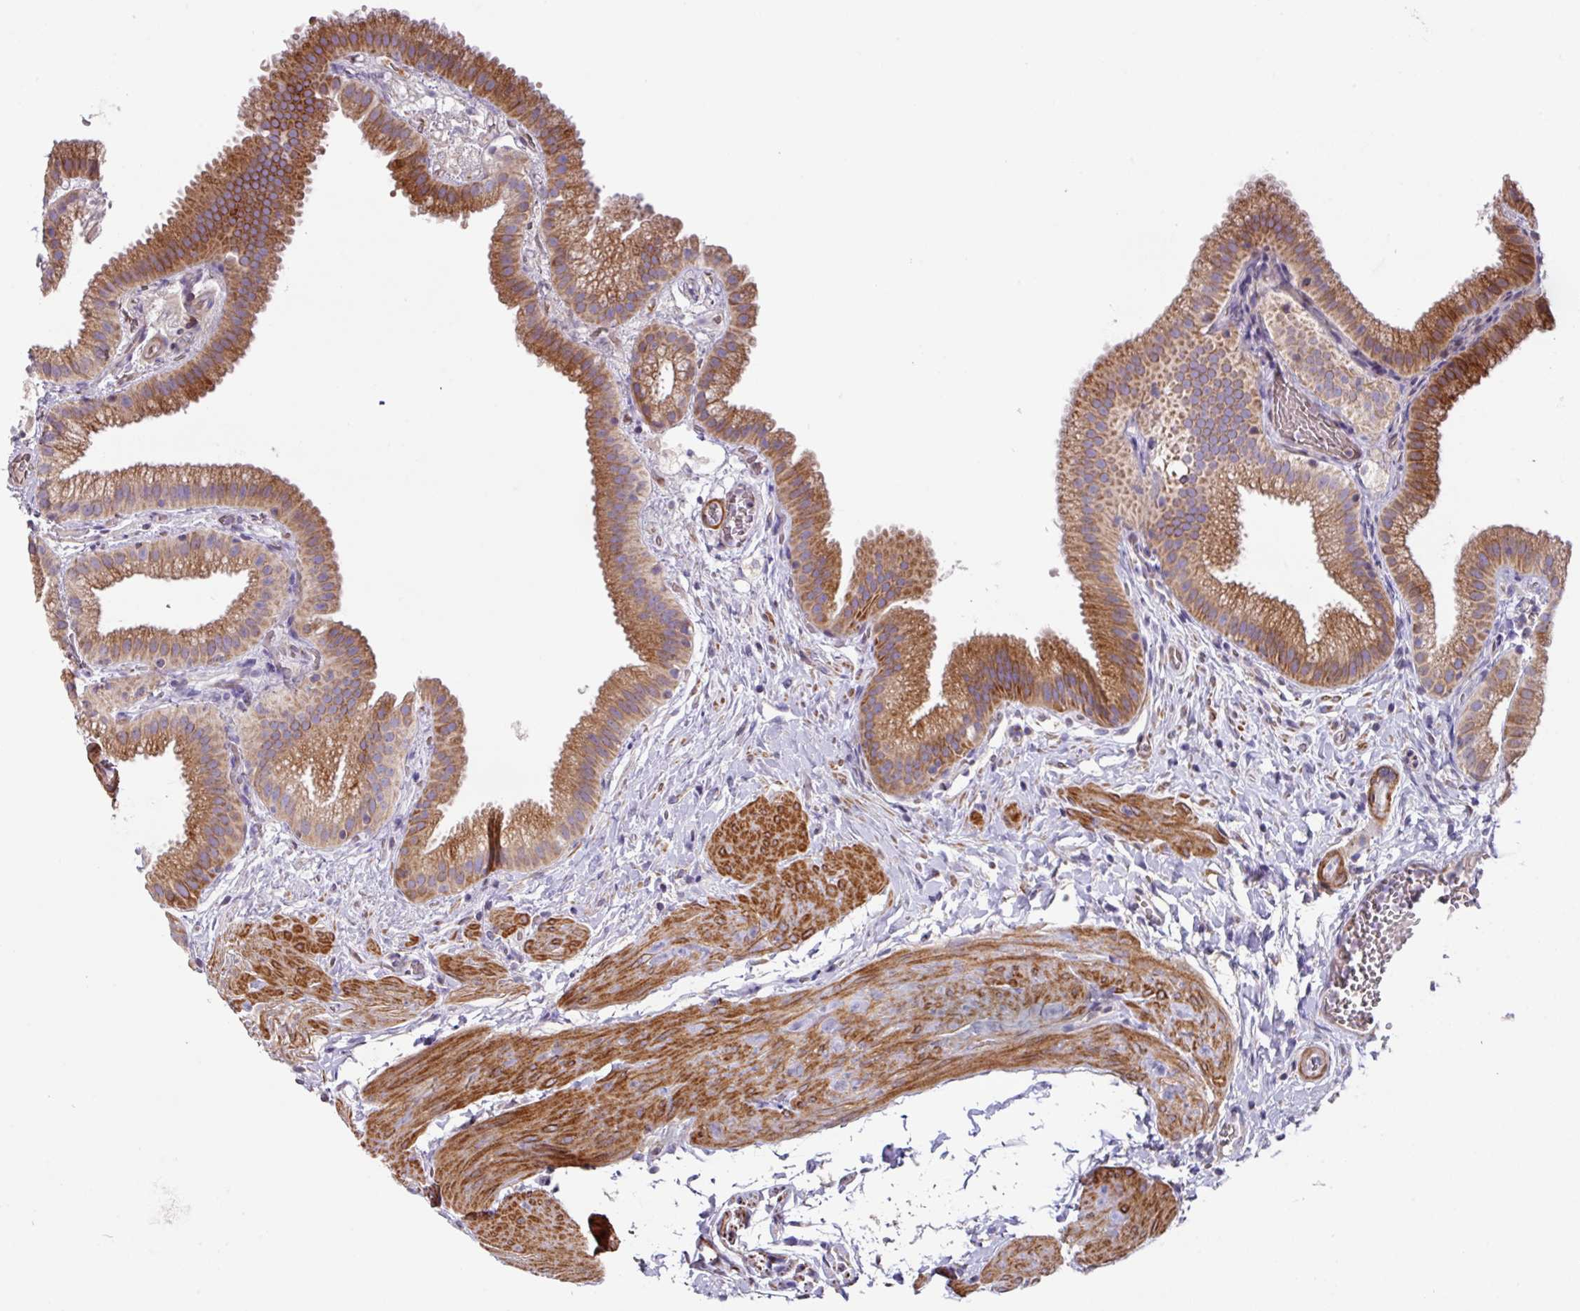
{"staining": {"intensity": "moderate", "quantity": ">75%", "location": "cytoplasmic/membranous"}, "tissue": "gallbladder", "cell_type": "Glandular cells", "image_type": "normal", "snomed": [{"axis": "morphology", "description": "Normal tissue, NOS"}, {"axis": "topography", "description": "Gallbladder"}], "caption": "The image displays immunohistochemical staining of normal gallbladder. There is moderate cytoplasmic/membranous expression is present in approximately >75% of glandular cells.", "gene": "MRRF", "patient": {"sex": "female", "age": 63}}